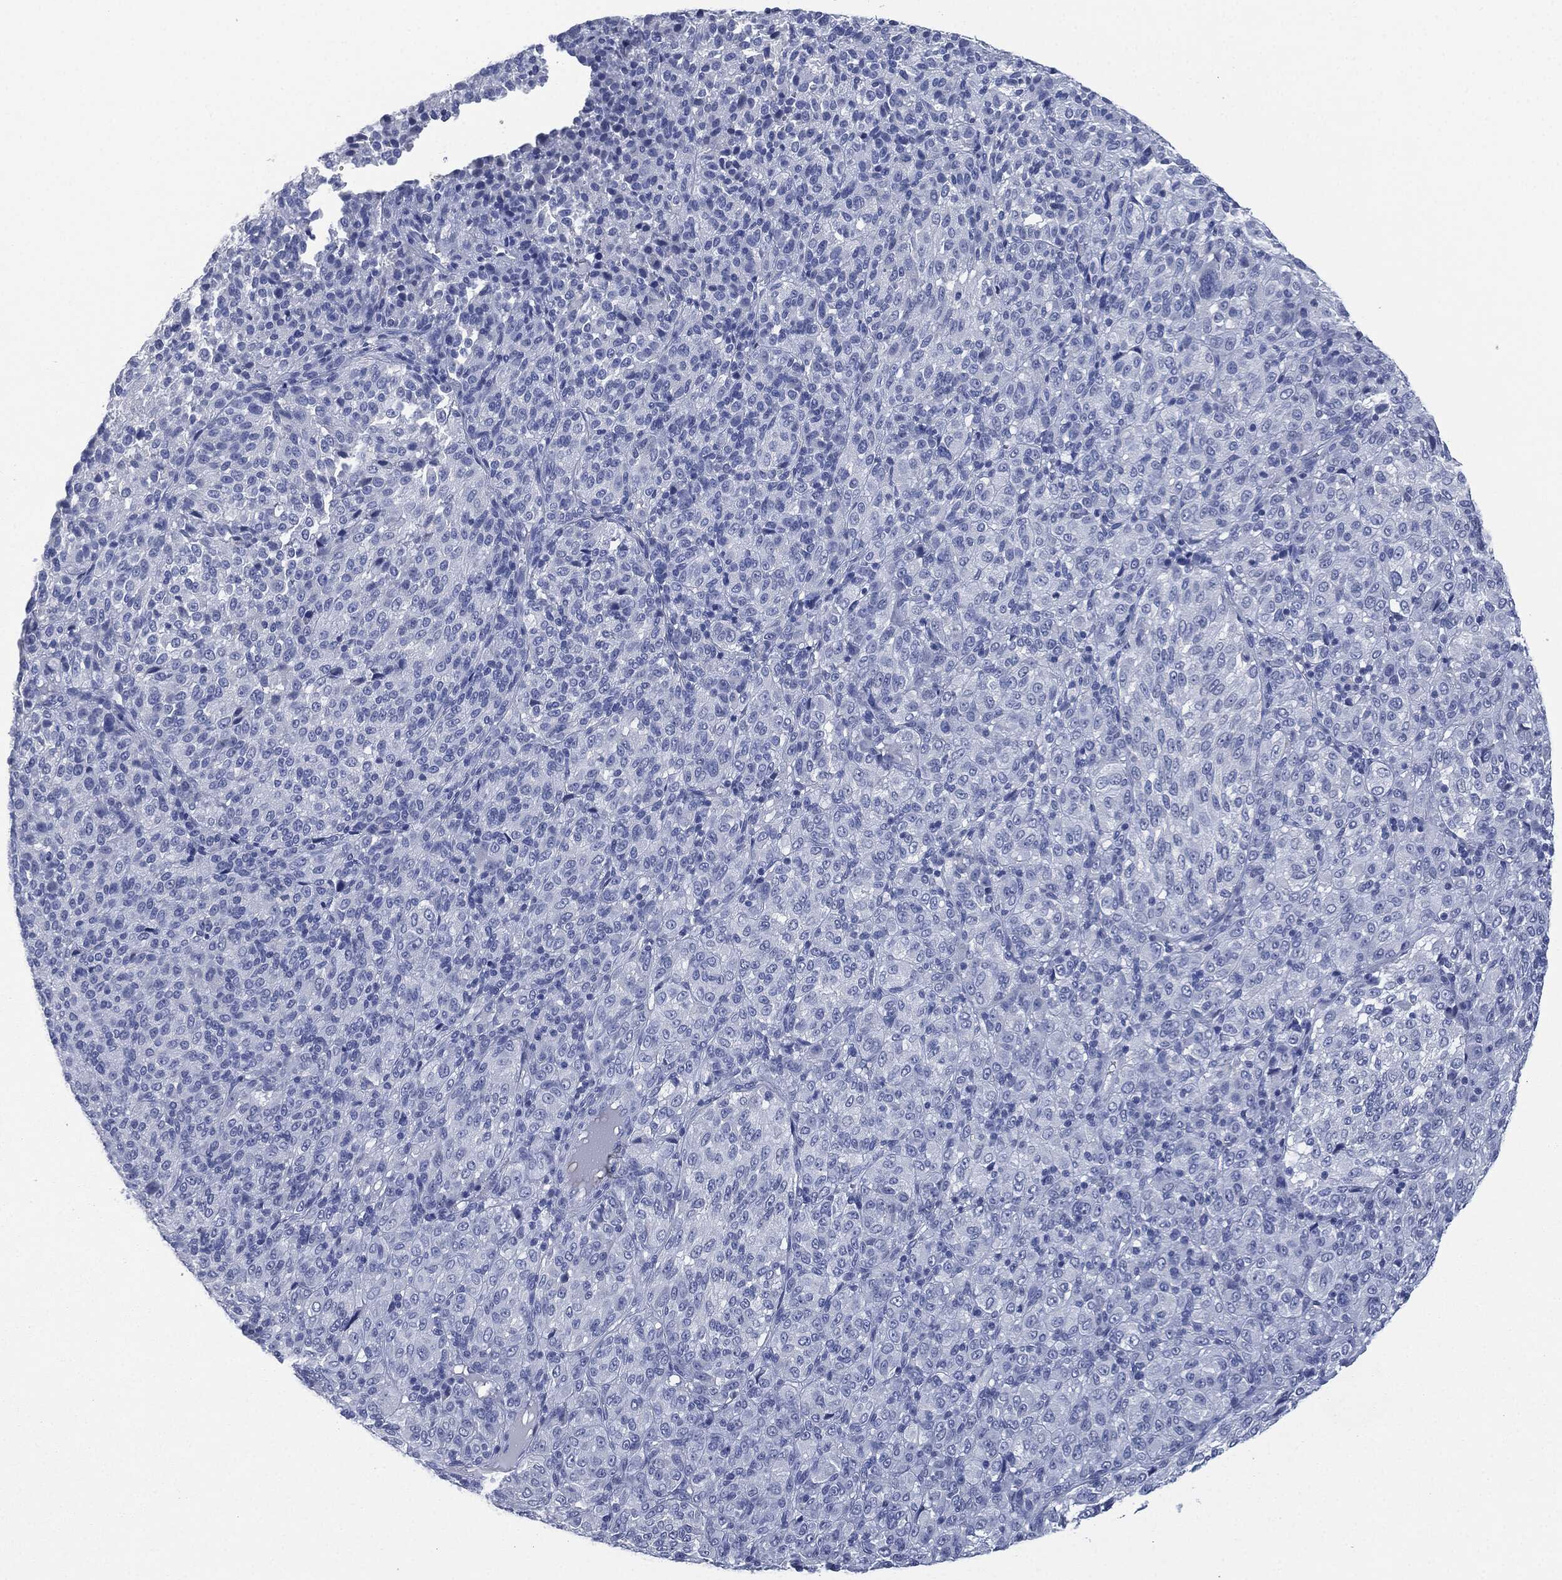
{"staining": {"intensity": "negative", "quantity": "none", "location": "none"}, "tissue": "melanoma", "cell_type": "Tumor cells", "image_type": "cancer", "snomed": [{"axis": "morphology", "description": "Malignant melanoma, Metastatic site"}, {"axis": "topography", "description": "Brain"}], "caption": "This is an immunohistochemistry photomicrograph of melanoma. There is no expression in tumor cells.", "gene": "CEACAM8", "patient": {"sex": "female", "age": 56}}